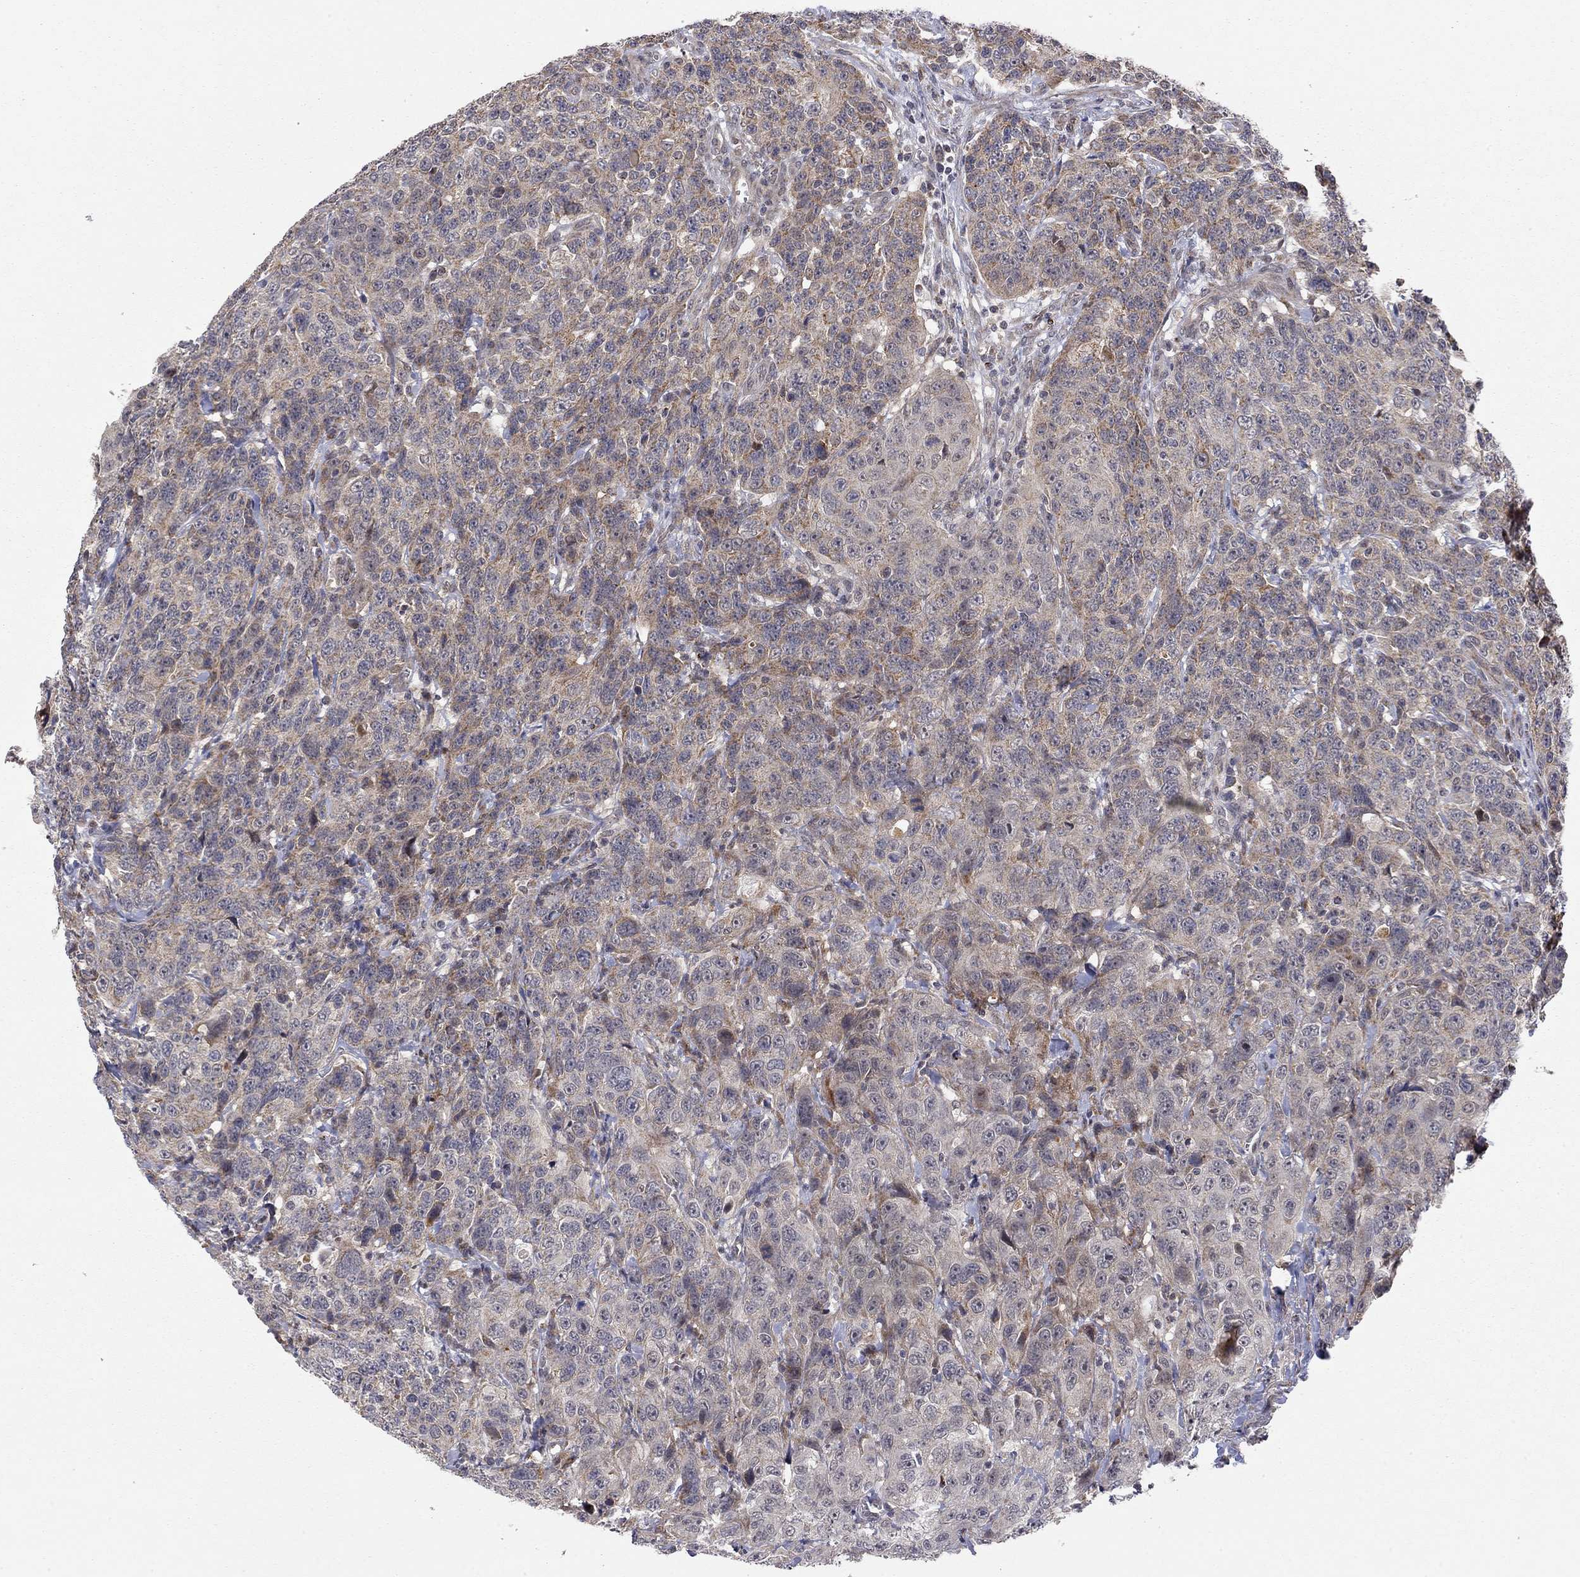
{"staining": {"intensity": "weak", "quantity": "25%-75%", "location": "cytoplasmic/membranous"}, "tissue": "urothelial cancer", "cell_type": "Tumor cells", "image_type": "cancer", "snomed": [{"axis": "morphology", "description": "Urothelial carcinoma, NOS"}, {"axis": "morphology", "description": "Urothelial carcinoma, High grade"}, {"axis": "topography", "description": "Urinary bladder"}], "caption": "A brown stain labels weak cytoplasmic/membranous expression of a protein in human transitional cell carcinoma tumor cells. The protein is stained brown, and the nuclei are stained in blue (DAB IHC with brightfield microscopy, high magnification).", "gene": "IDS", "patient": {"sex": "female", "age": 73}}